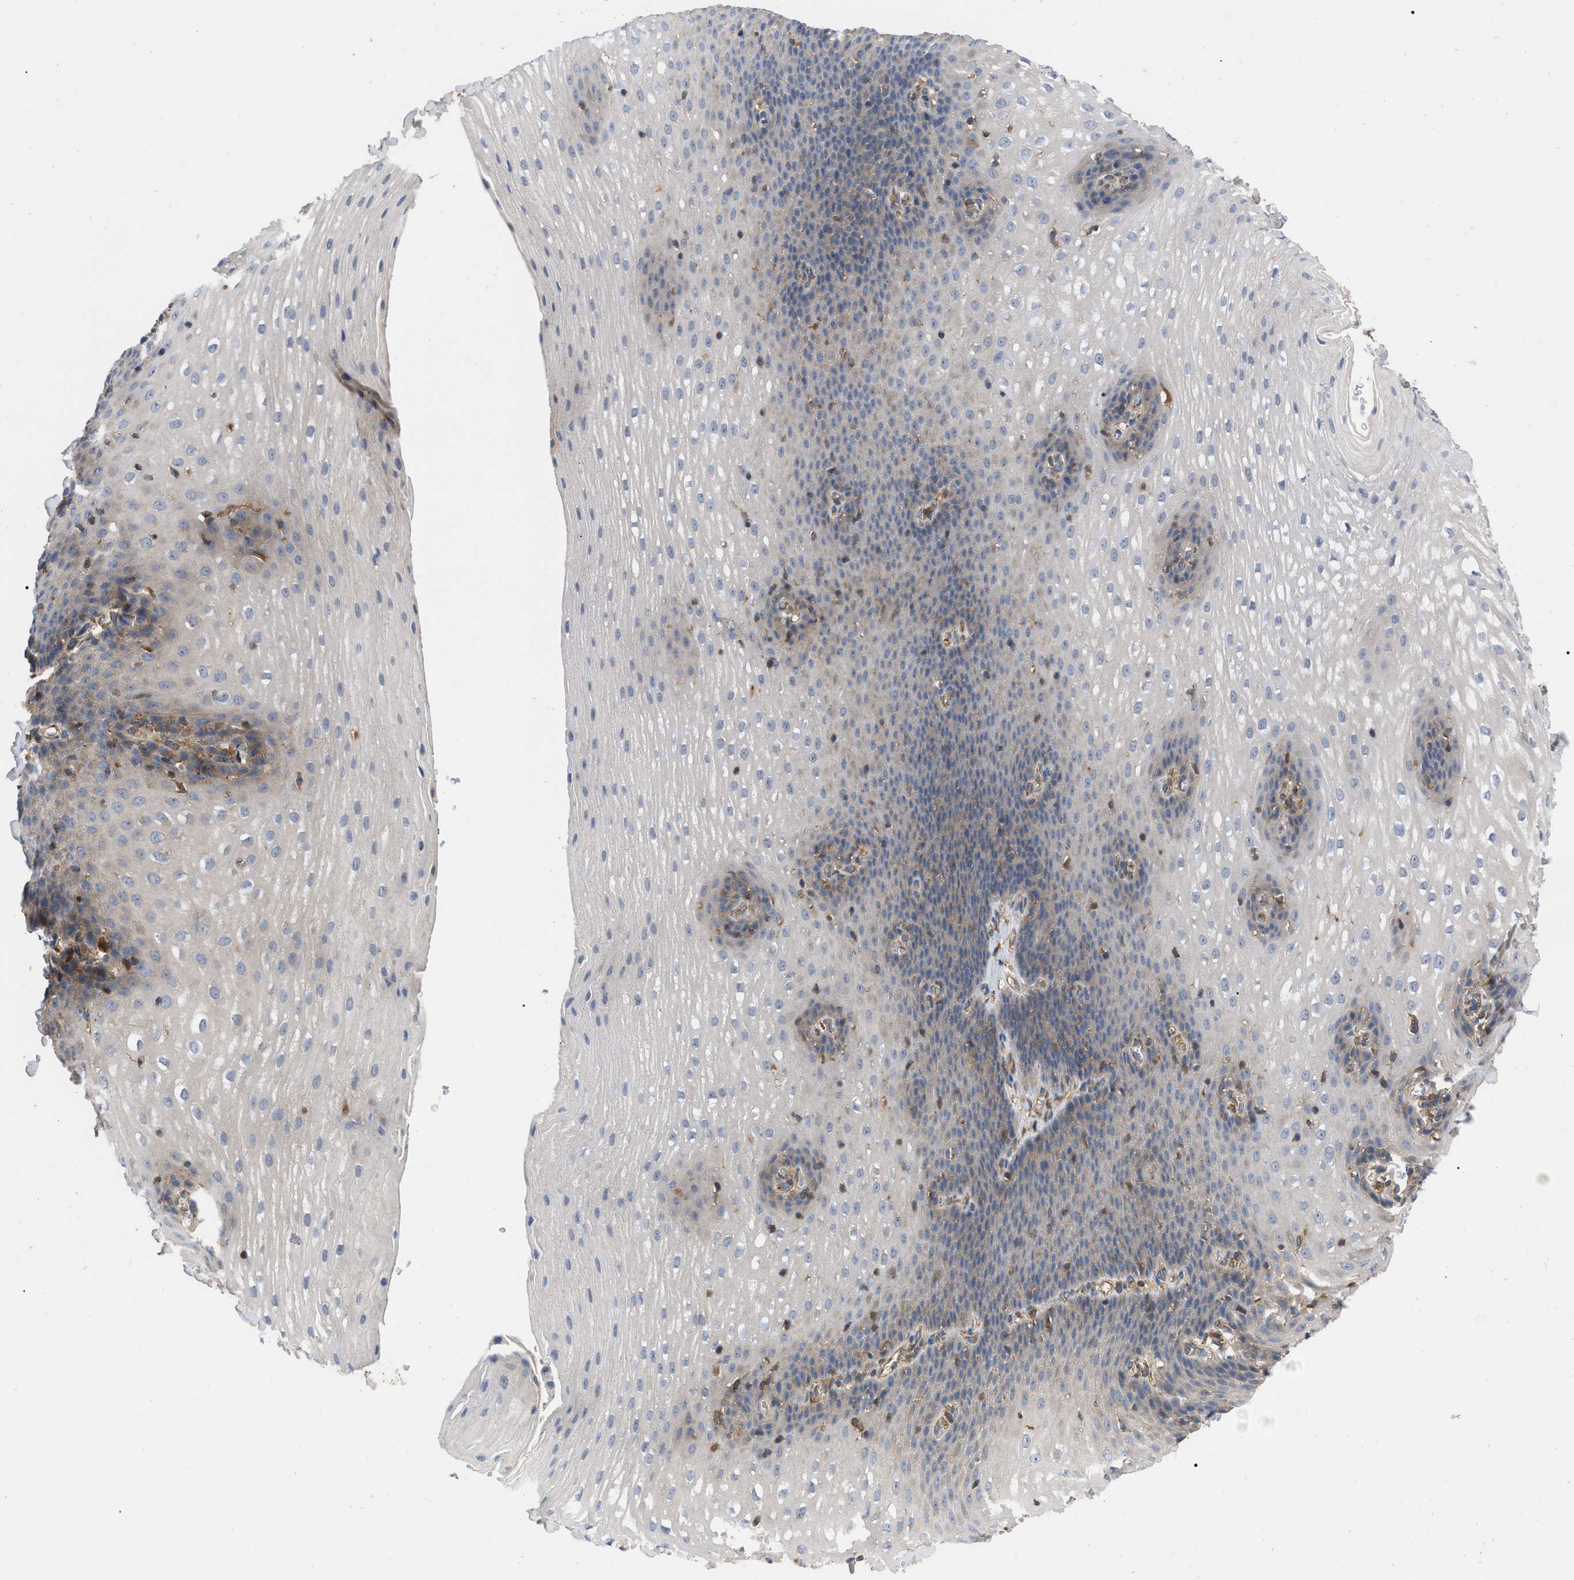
{"staining": {"intensity": "weak", "quantity": "<25%", "location": "cytoplasmic/membranous"}, "tissue": "esophagus", "cell_type": "Squamous epithelial cells", "image_type": "normal", "snomed": [{"axis": "morphology", "description": "Normal tissue, NOS"}, {"axis": "topography", "description": "Esophagus"}], "caption": "Squamous epithelial cells are negative for protein expression in benign human esophagus.", "gene": "RABEP1", "patient": {"sex": "male", "age": 48}}